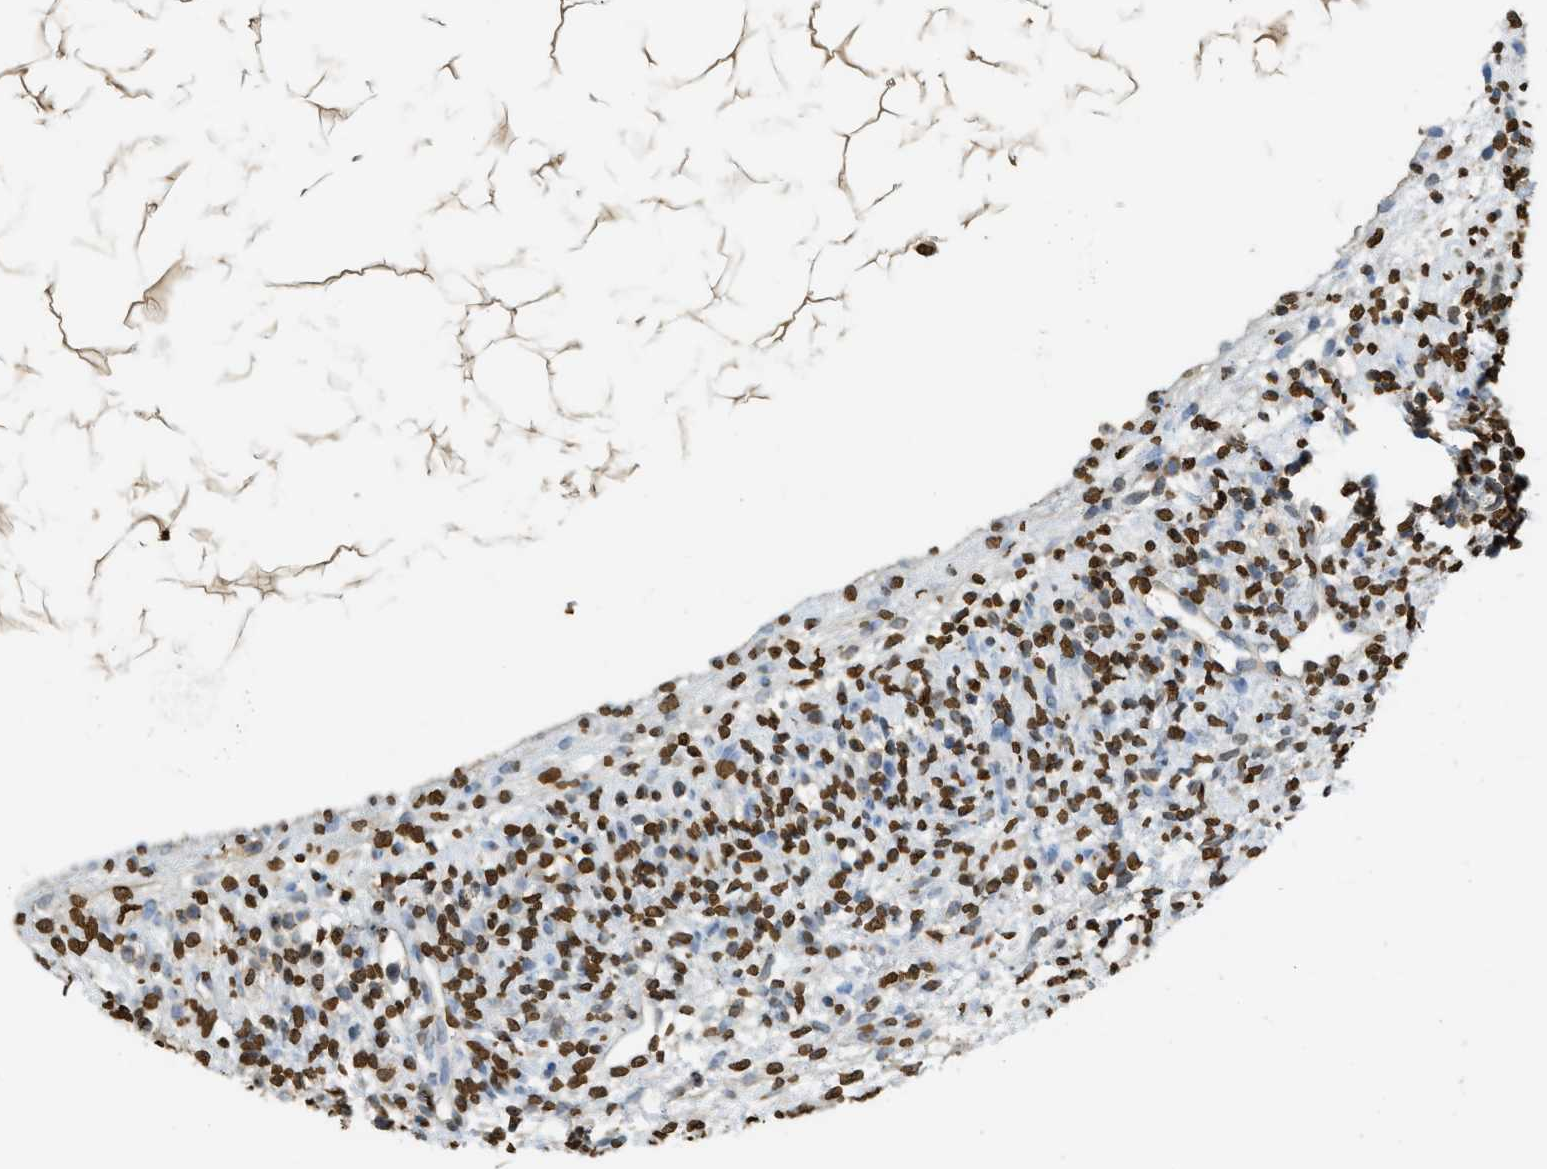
{"staining": {"intensity": "moderate", "quantity": ">75%", "location": "nuclear"}, "tissue": "ovary", "cell_type": "Ovarian stroma cells", "image_type": "normal", "snomed": [{"axis": "morphology", "description": "Normal tissue, NOS"}, {"axis": "morphology", "description": "Cyst, NOS"}, {"axis": "topography", "description": "Ovary"}], "caption": "The micrograph demonstrates a brown stain indicating the presence of a protein in the nuclear of ovarian stroma cells in ovary.", "gene": "NR5A2", "patient": {"sex": "female", "age": 18}}